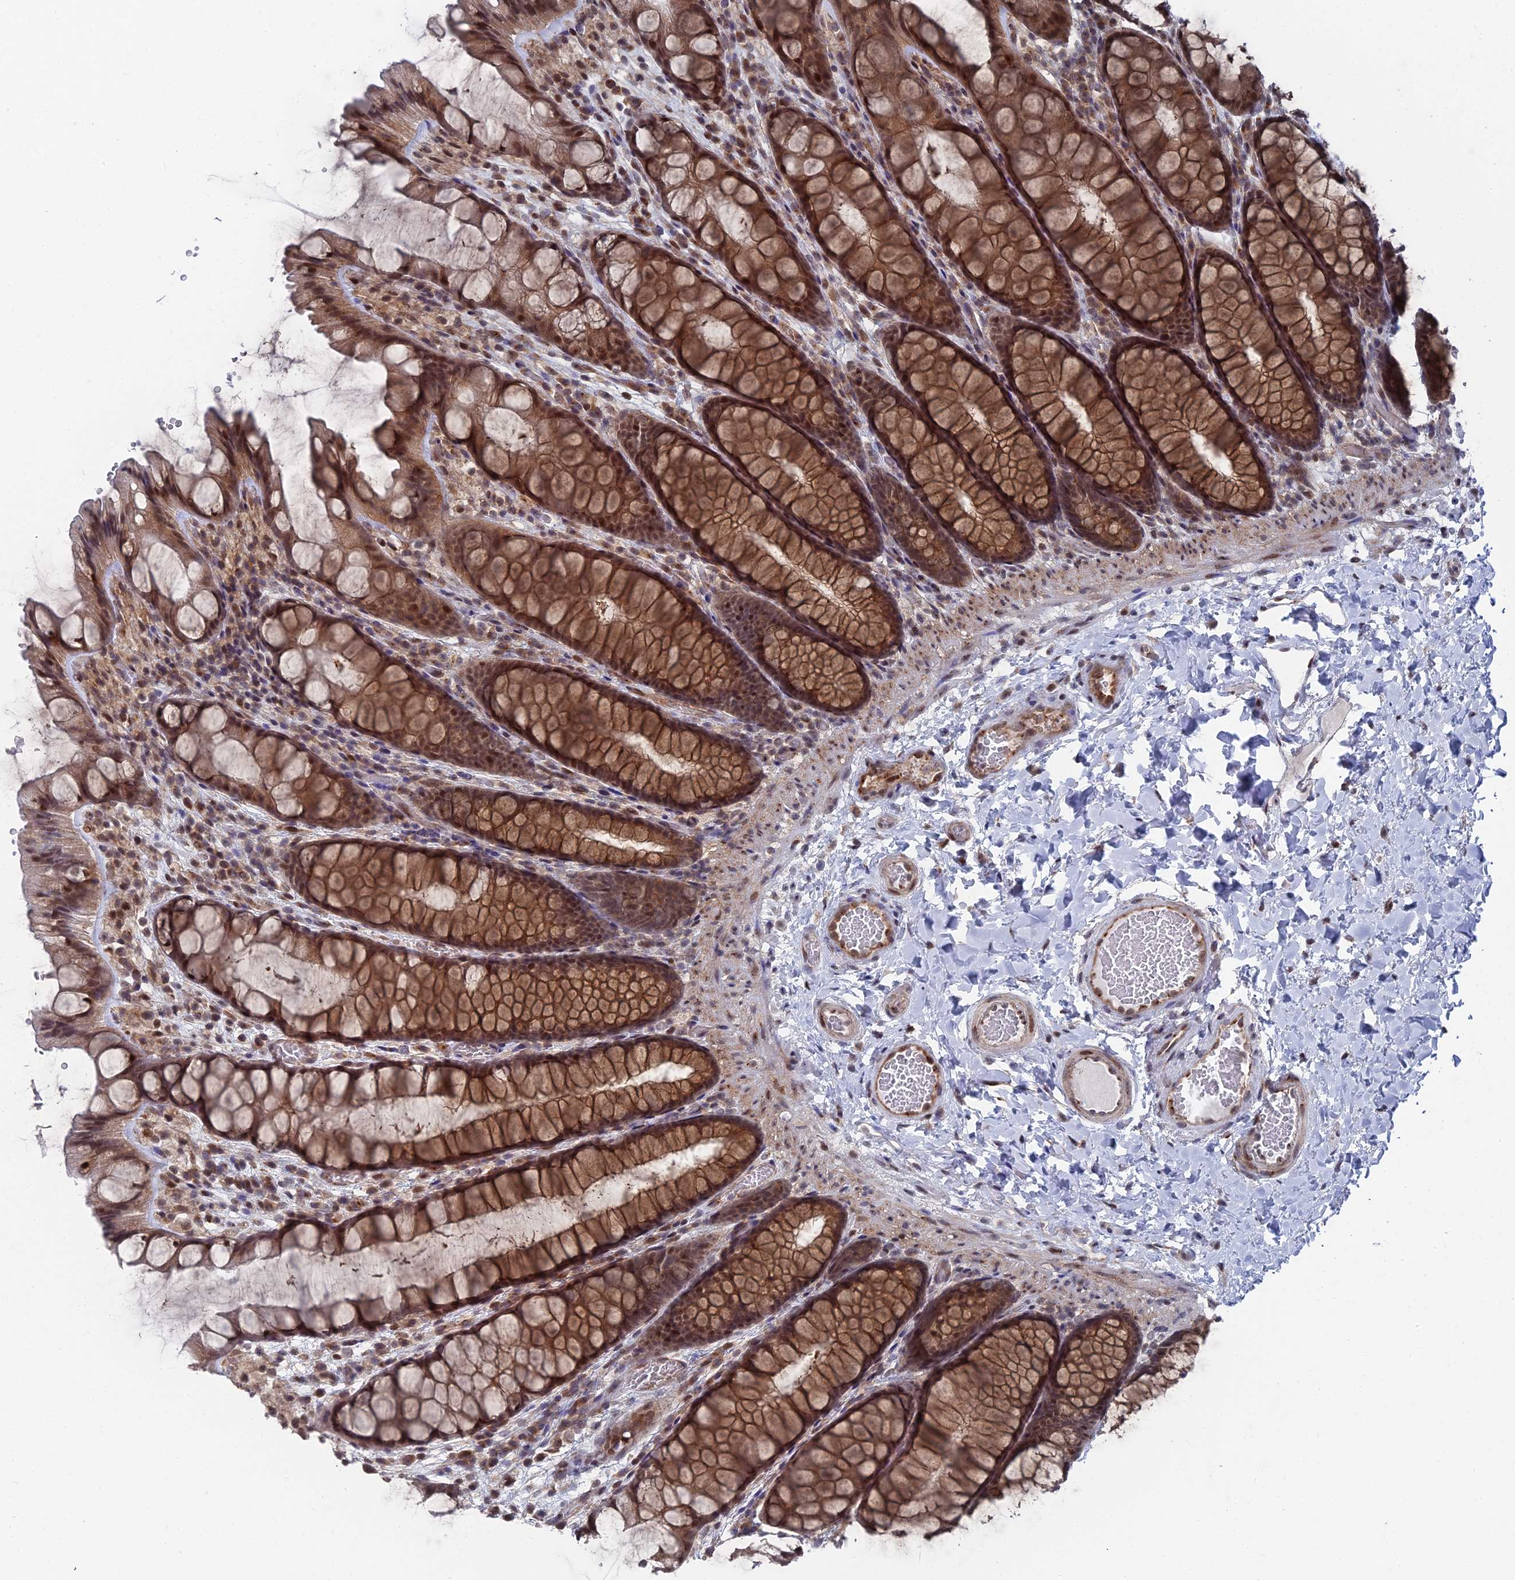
{"staining": {"intensity": "moderate", "quantity": ">75%", "location": "cytoplasmic/membranous"}, "tissue": "colon", "cell_type": "Endothelial cells", "image_type": "normal", "snomed": [{"axis": "morphology", "description": "Normal tissue, NOS"}, {"axis": "topography", "description": "Colon"}], "caption": "Immunohistochemistry of benign human colon demonstrates medium levels of moderate cytoplasmic/membranous expression in about >75% of endothelial cells.", "gene": "FHIP2A", "patient": {"sex": "male", "age": 47}}